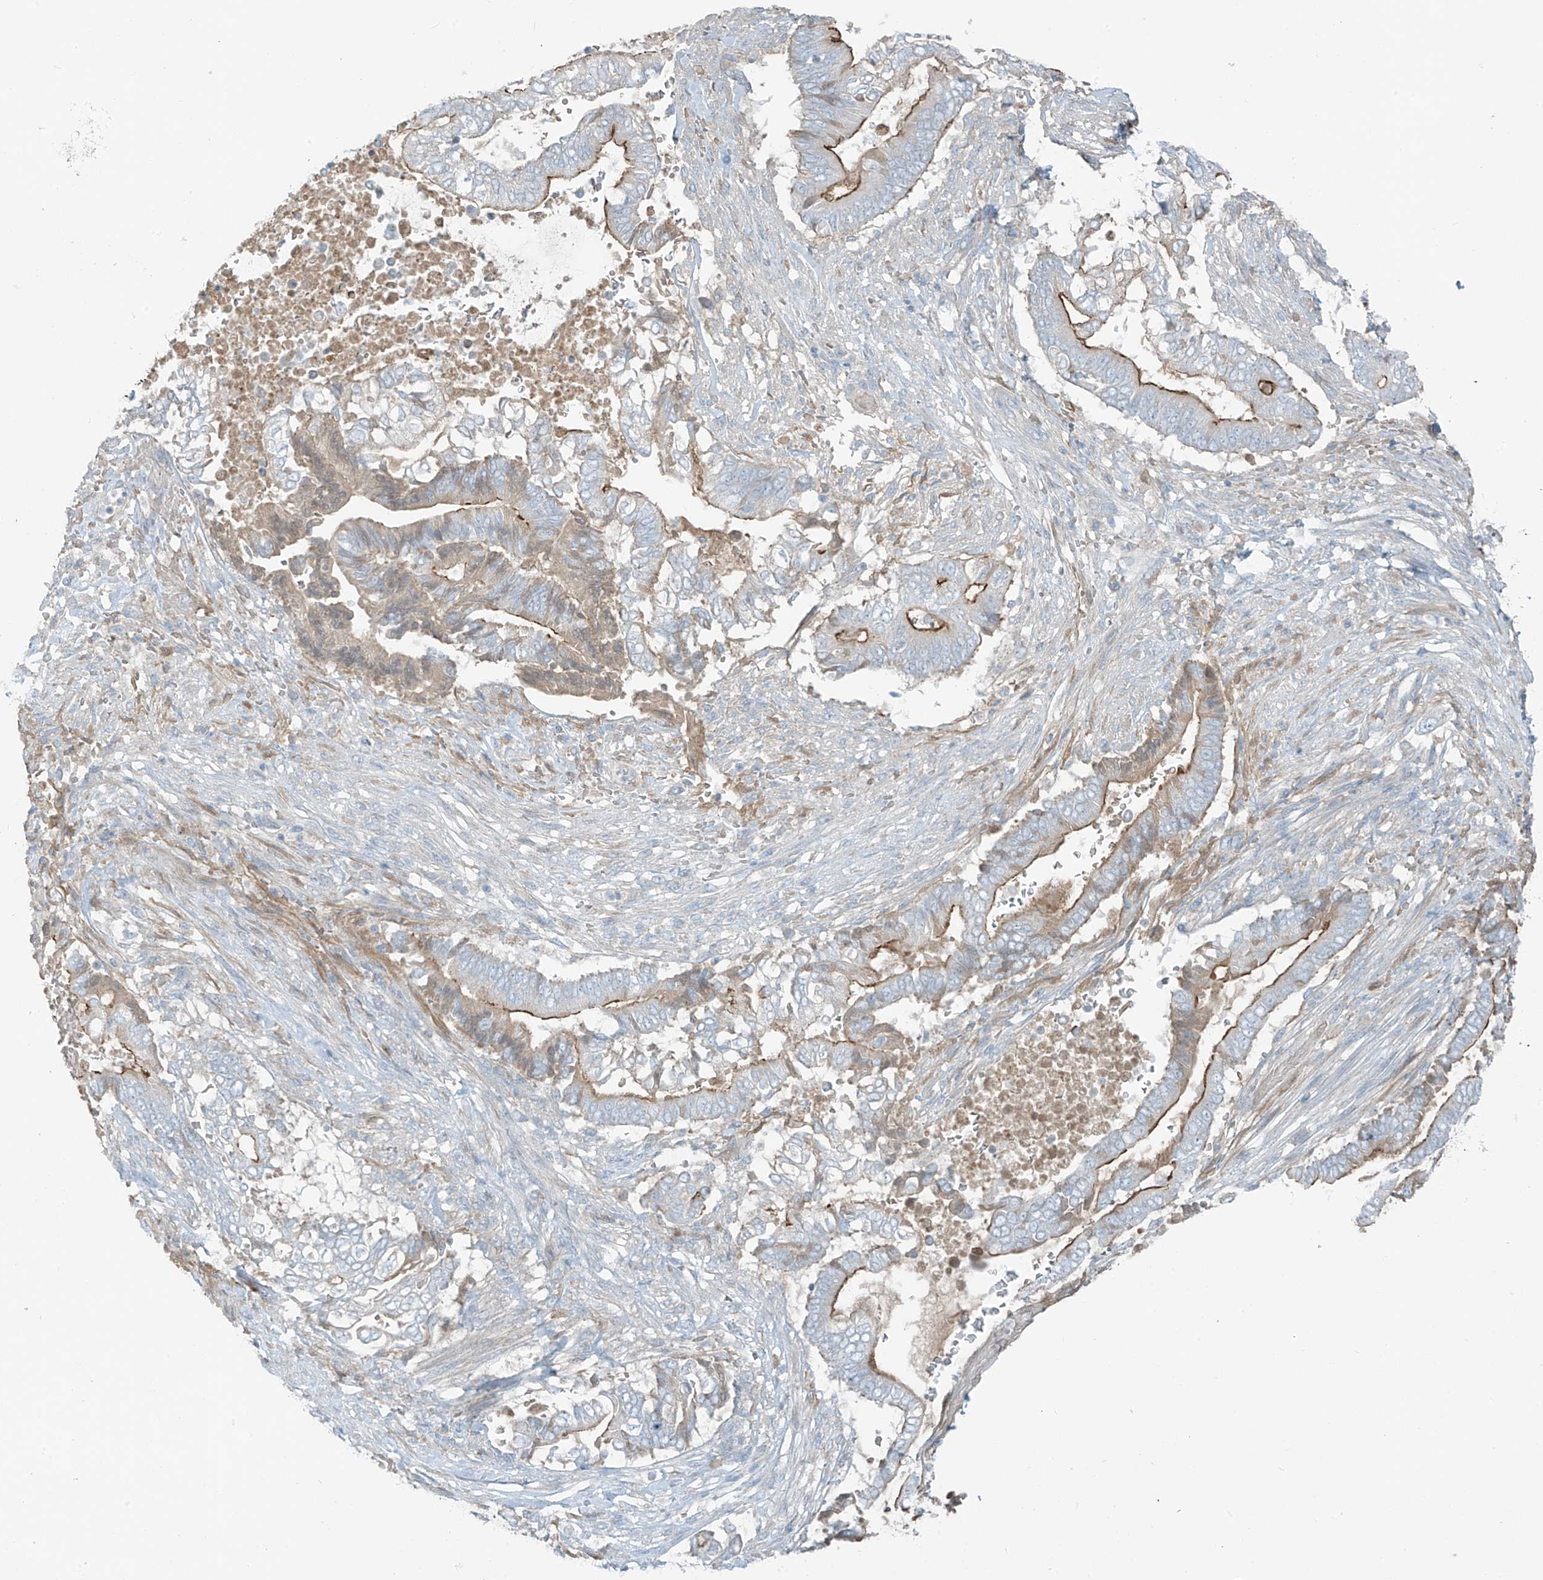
{"staining": {"intensity": "strong", "quantity": ">75%", "location": "cytoplasmic/membranous"}, "tissue": "pancreatic cancer", "cell_type": "Tumor cells", "image_type": "cancer", "snomed": [{"axis": "morphology", "description": "Adenocarcinoma, NOS"}, {"axis": "topography", "description": "Pancreas"}], "caption": "Pancreatic adenocarcinoma stained with a brown dye exhibits strong cytoplasmic/membranous positive staining in approximately >75% of tumor cells.", "gene": "FAM131C", "patient": {"sex": "male", "age": 68}}